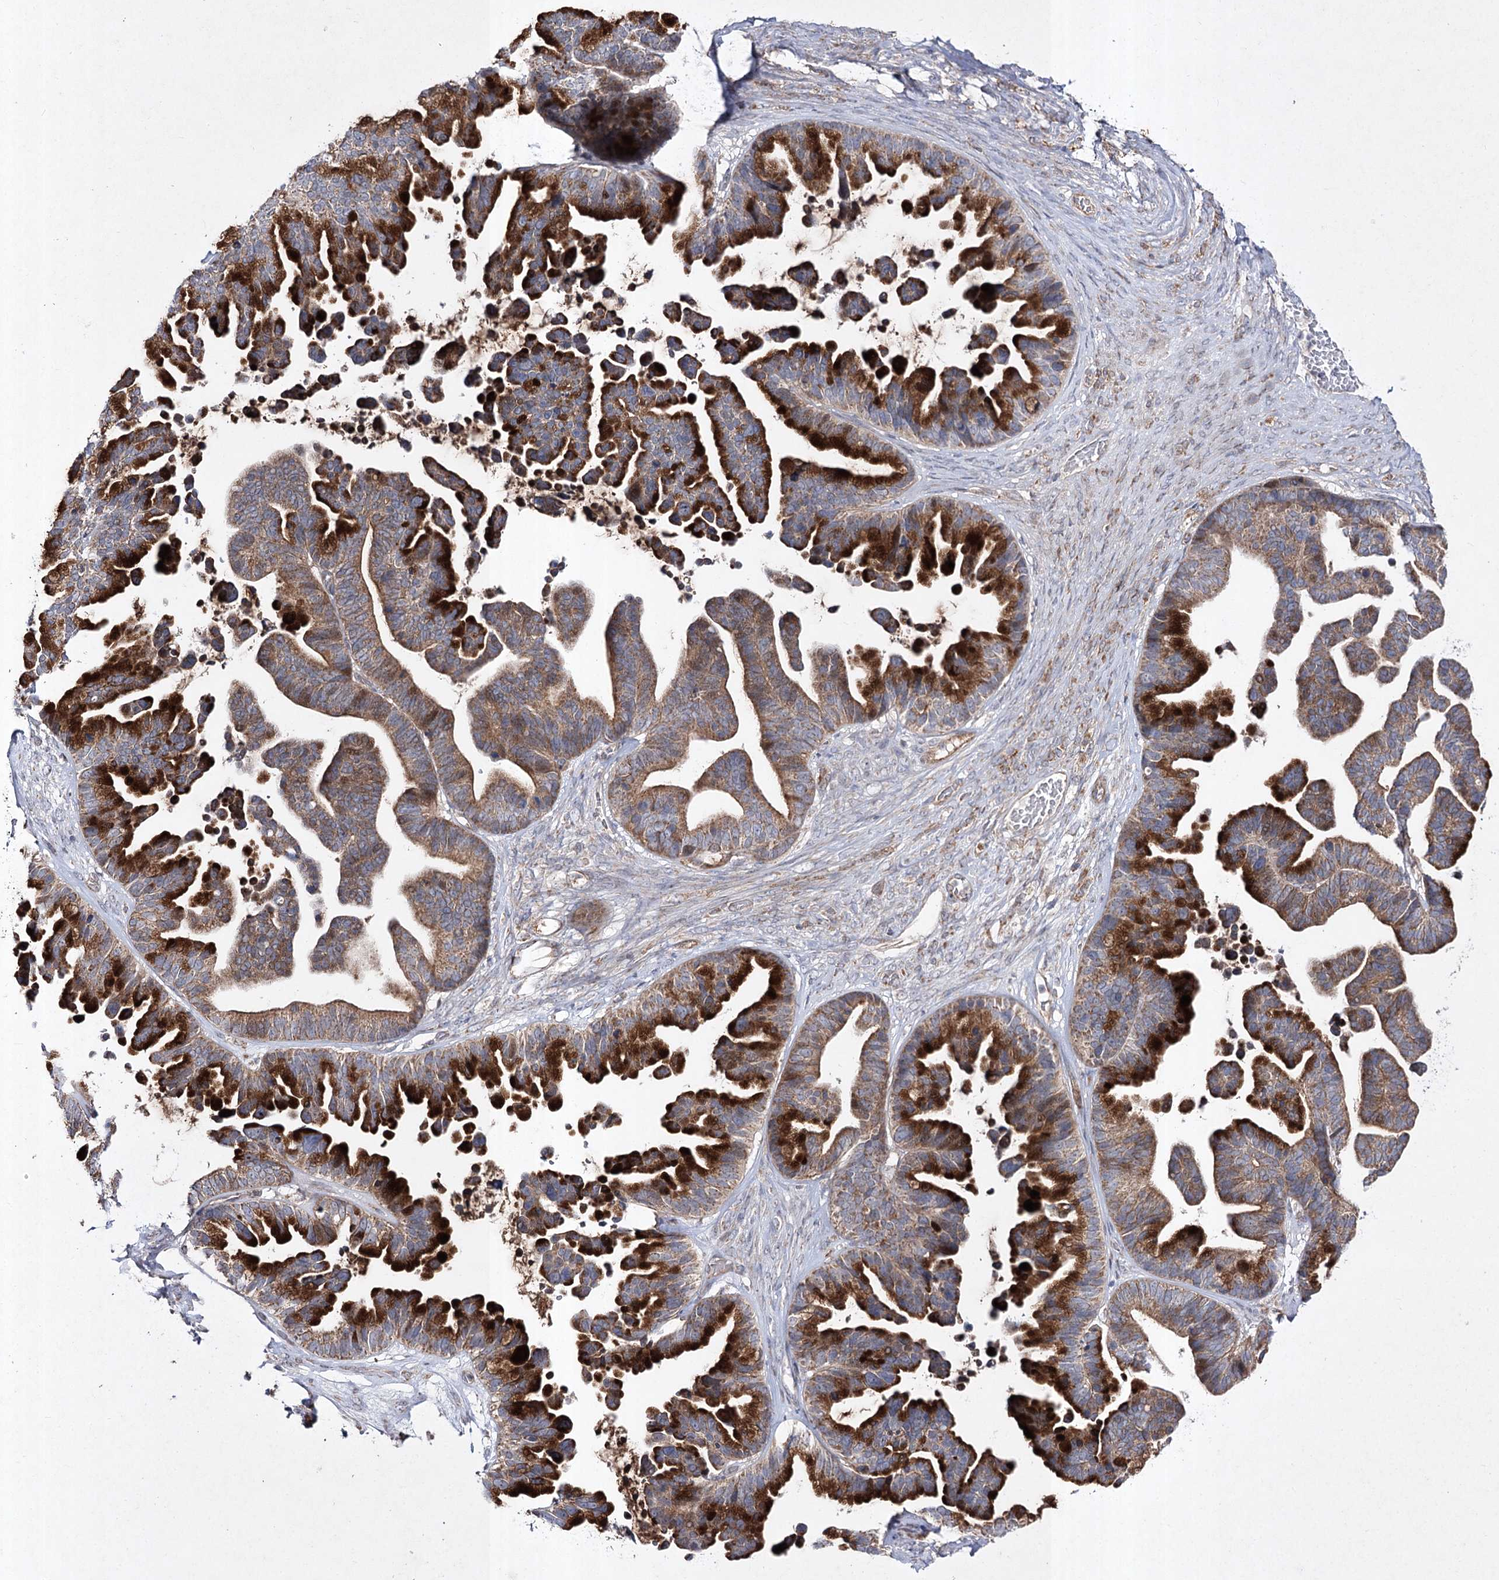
{"staining": {"intensity": "strong", "quantity": ">75%", "location": "cytoplasmic/membranous"}, "tissue": "ovarian cancer", "cell_type": "Tumor cells", "image_type": "cancer", "snomed": [{"axis": "morphology", "description": "Cystadenocarcinoma, serous, NOS"}, {"axis": "topography", "description": "Ovary"}], "caption": "Strong cytoplasmic/membranous expression is appreciated in approximately >75% of tumor cells in ovarian serous cystadenocarcinoma.", "gene": "FANCL", "patient": {"sex": "female", "age": 56}}